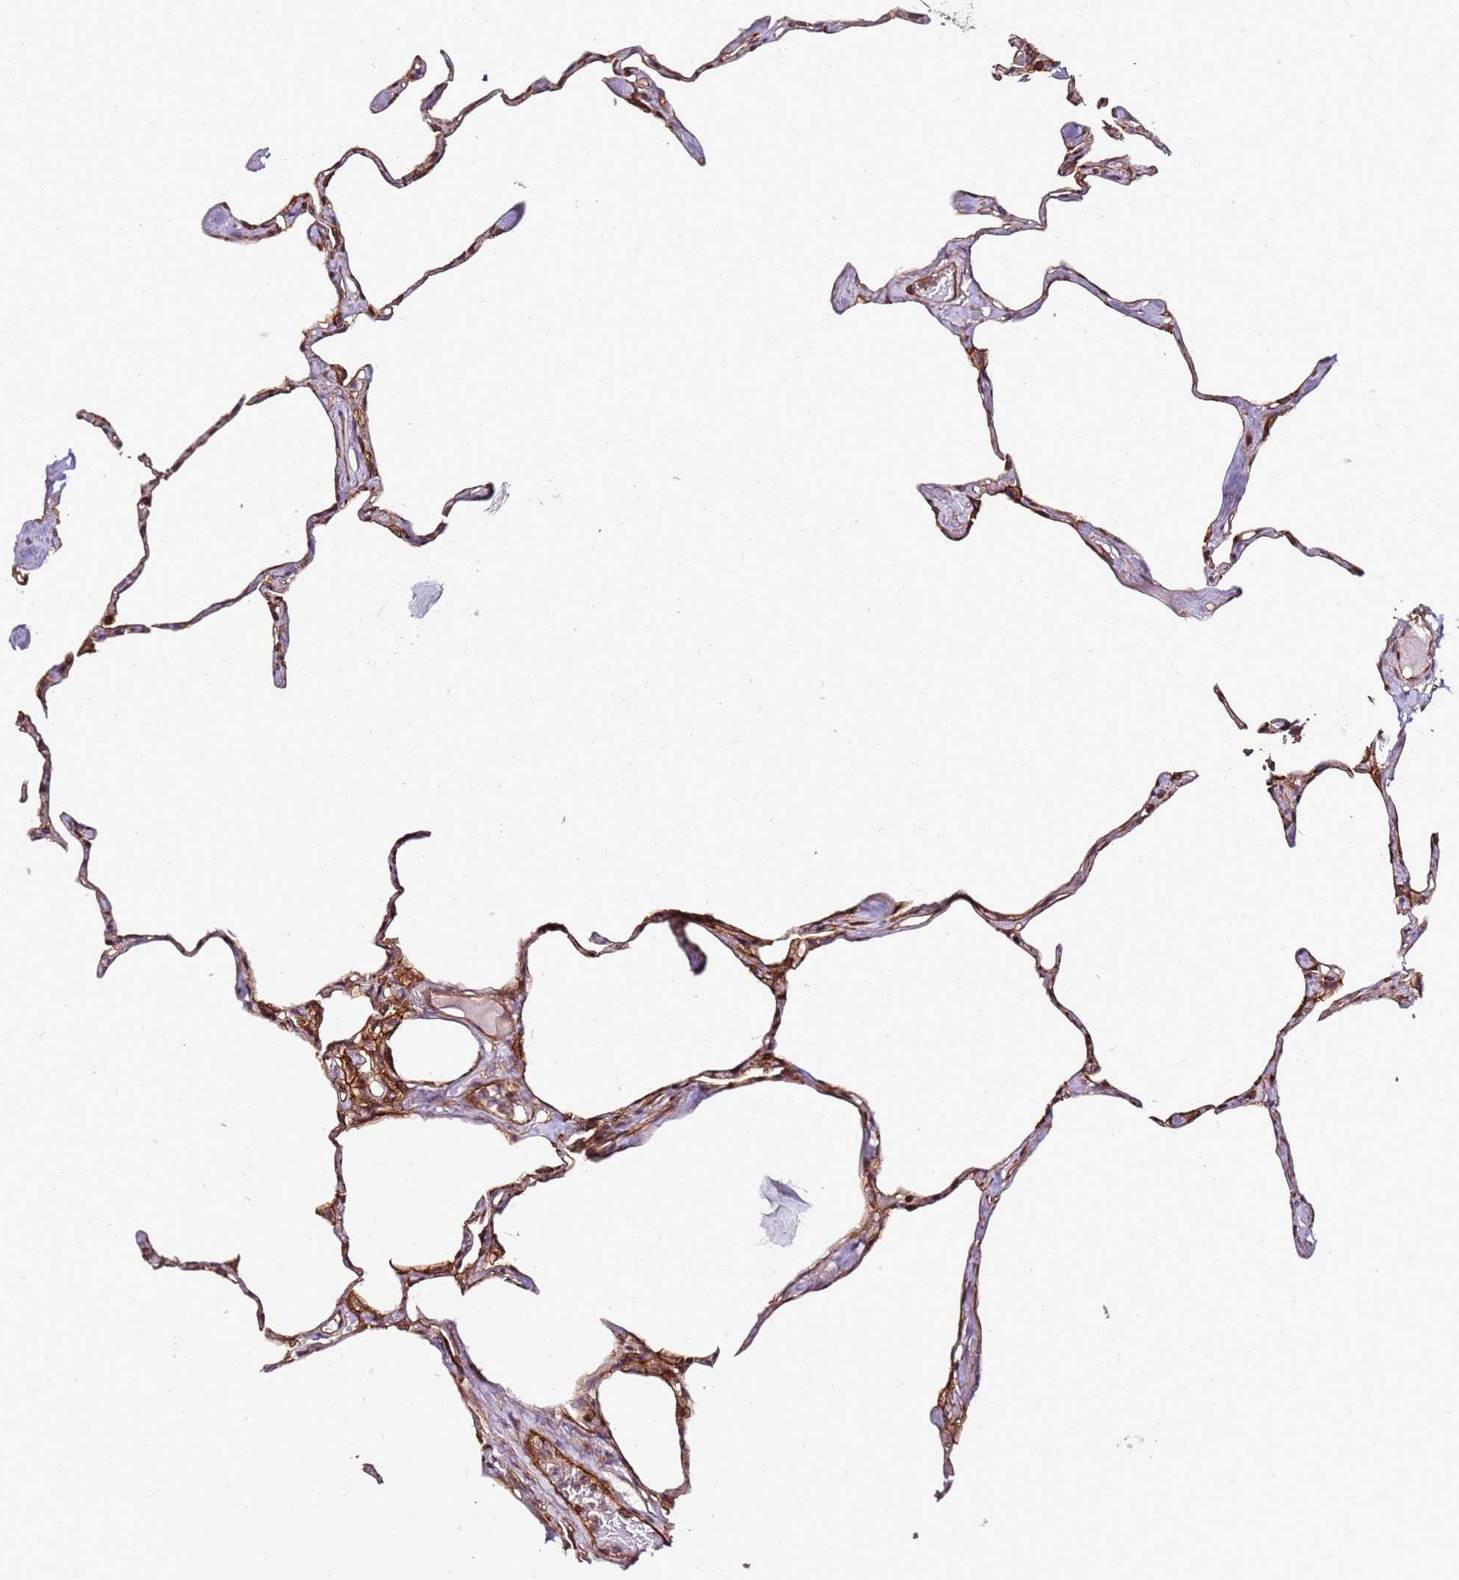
{"staining": {"intensity": "moderate", "quantity": ">75%", "location": "cytoplasmic/membranous"}, "tissue": "lung", "cell_type": "Alveolar cells", "image_type": "normal", "snomed": [{"axis": "morphology", "description": "Normal tissue, NOS"}, {"axis": "topography", "description": "Lung"}], "caption": "Immunohistochemical staining of benign human lung demonstrates medium levels of moderate cytoplasmic/membranous staining in about >75% of alveolar cells. (brown staining indicates protein expression, while blue staining denotes nuclei).", "gene": "CCNYL1", "patient": {"sex": "male", "age": 65}}